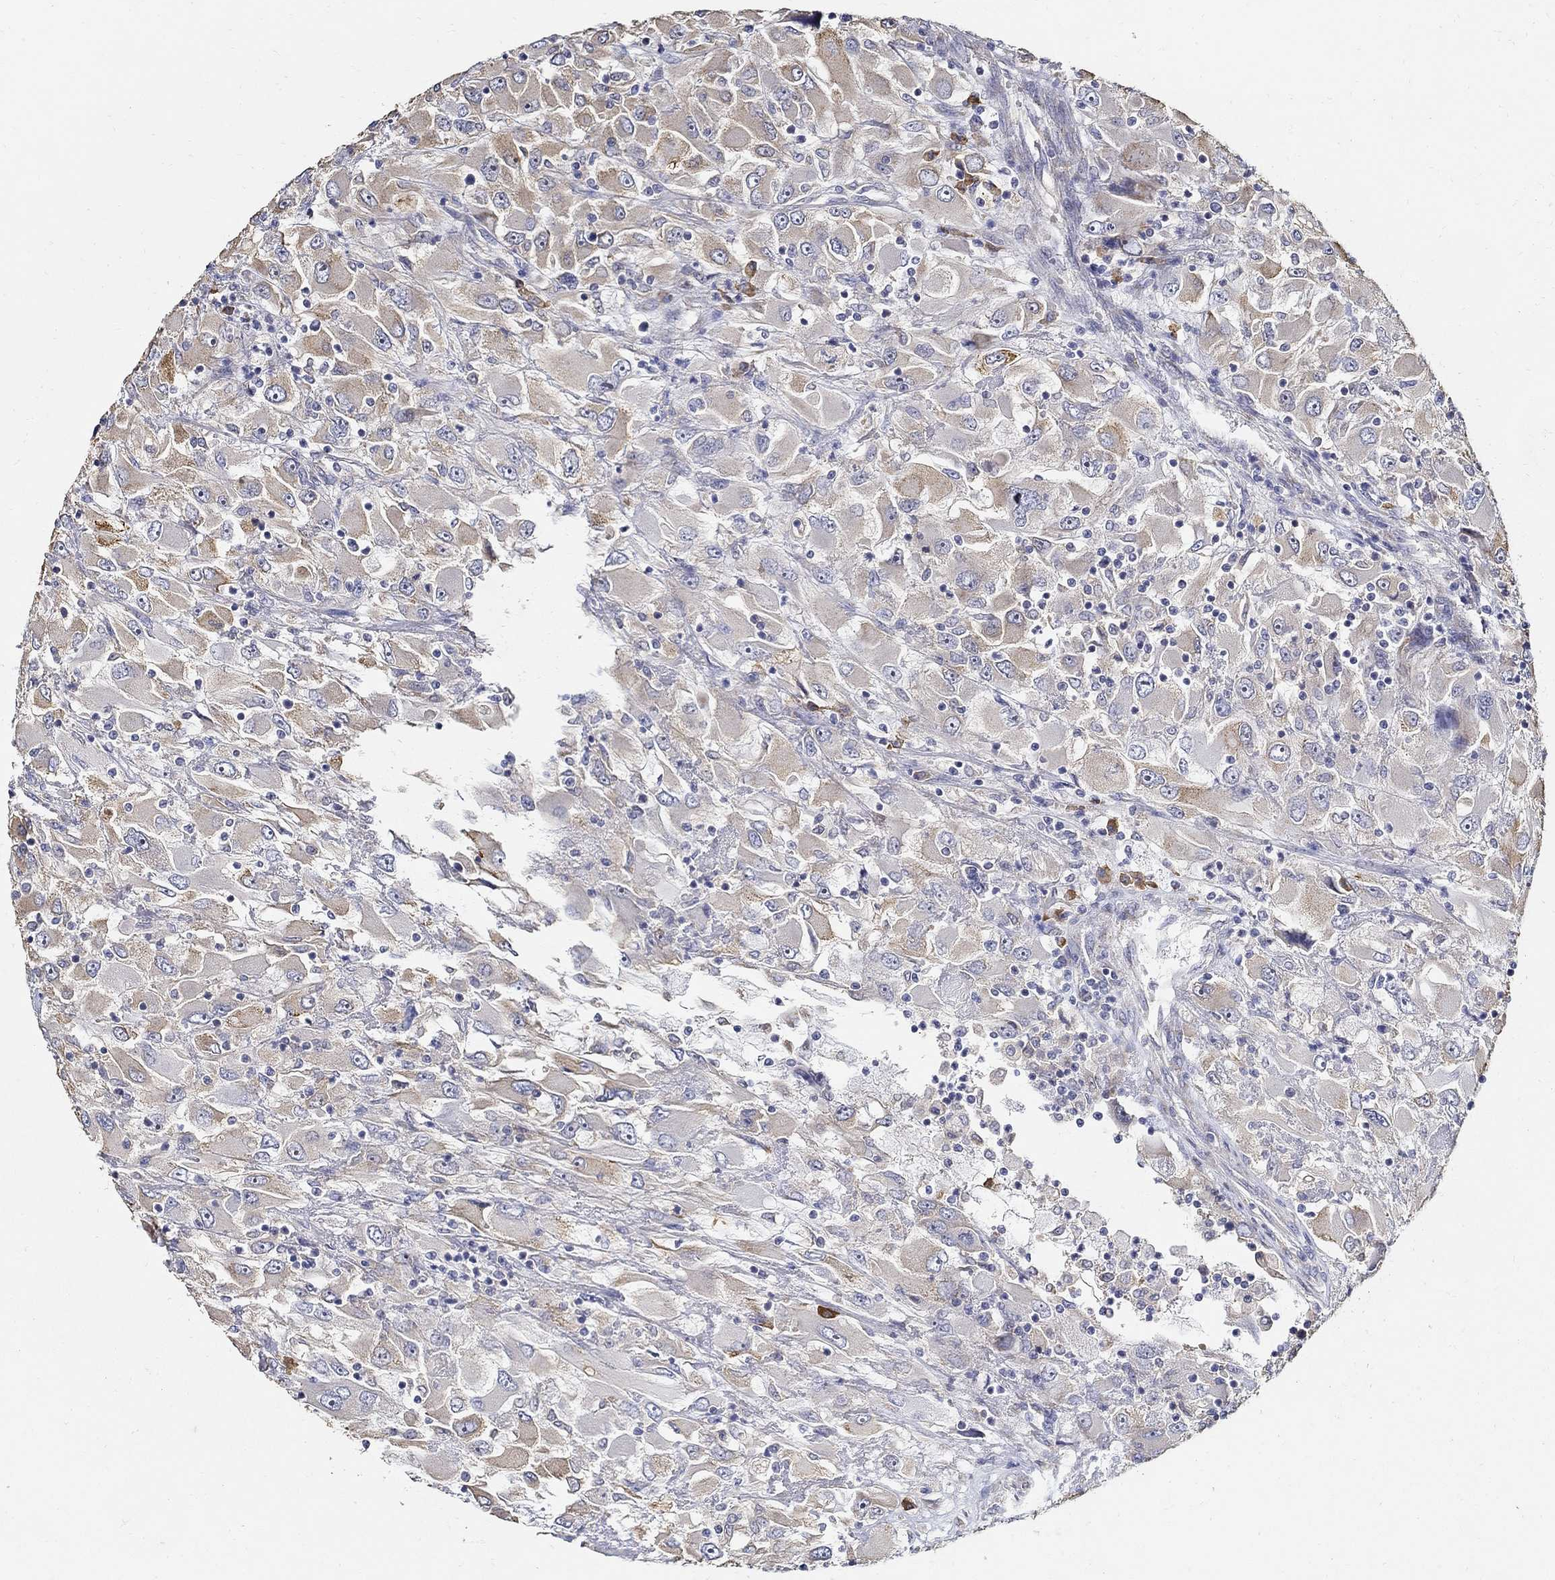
{"staining": {"intensity": "moderate", "quantity": "25%-75%", "location": "cytoplasmic/membranous"}, "tissue": "renal cancer", "cell_type": "Tumor cells", "image_type": "cancer", "snomed": [{"axis": "morphology", "description": "Adenocarcinoma, NOS"}, {"axis": "topography", "description": "Kidney"}], "caption": "DAB (3,3'-diaminobenzidine) immunohistochemical staining of human renal cancer (adenocarcinoma) demonstrates moderate cytoplasmic/membranous protein expression in about 25%-75% of tumor cells.", "gene": "EMILIN3", "patient": {"sex": "female", "age": 52}}